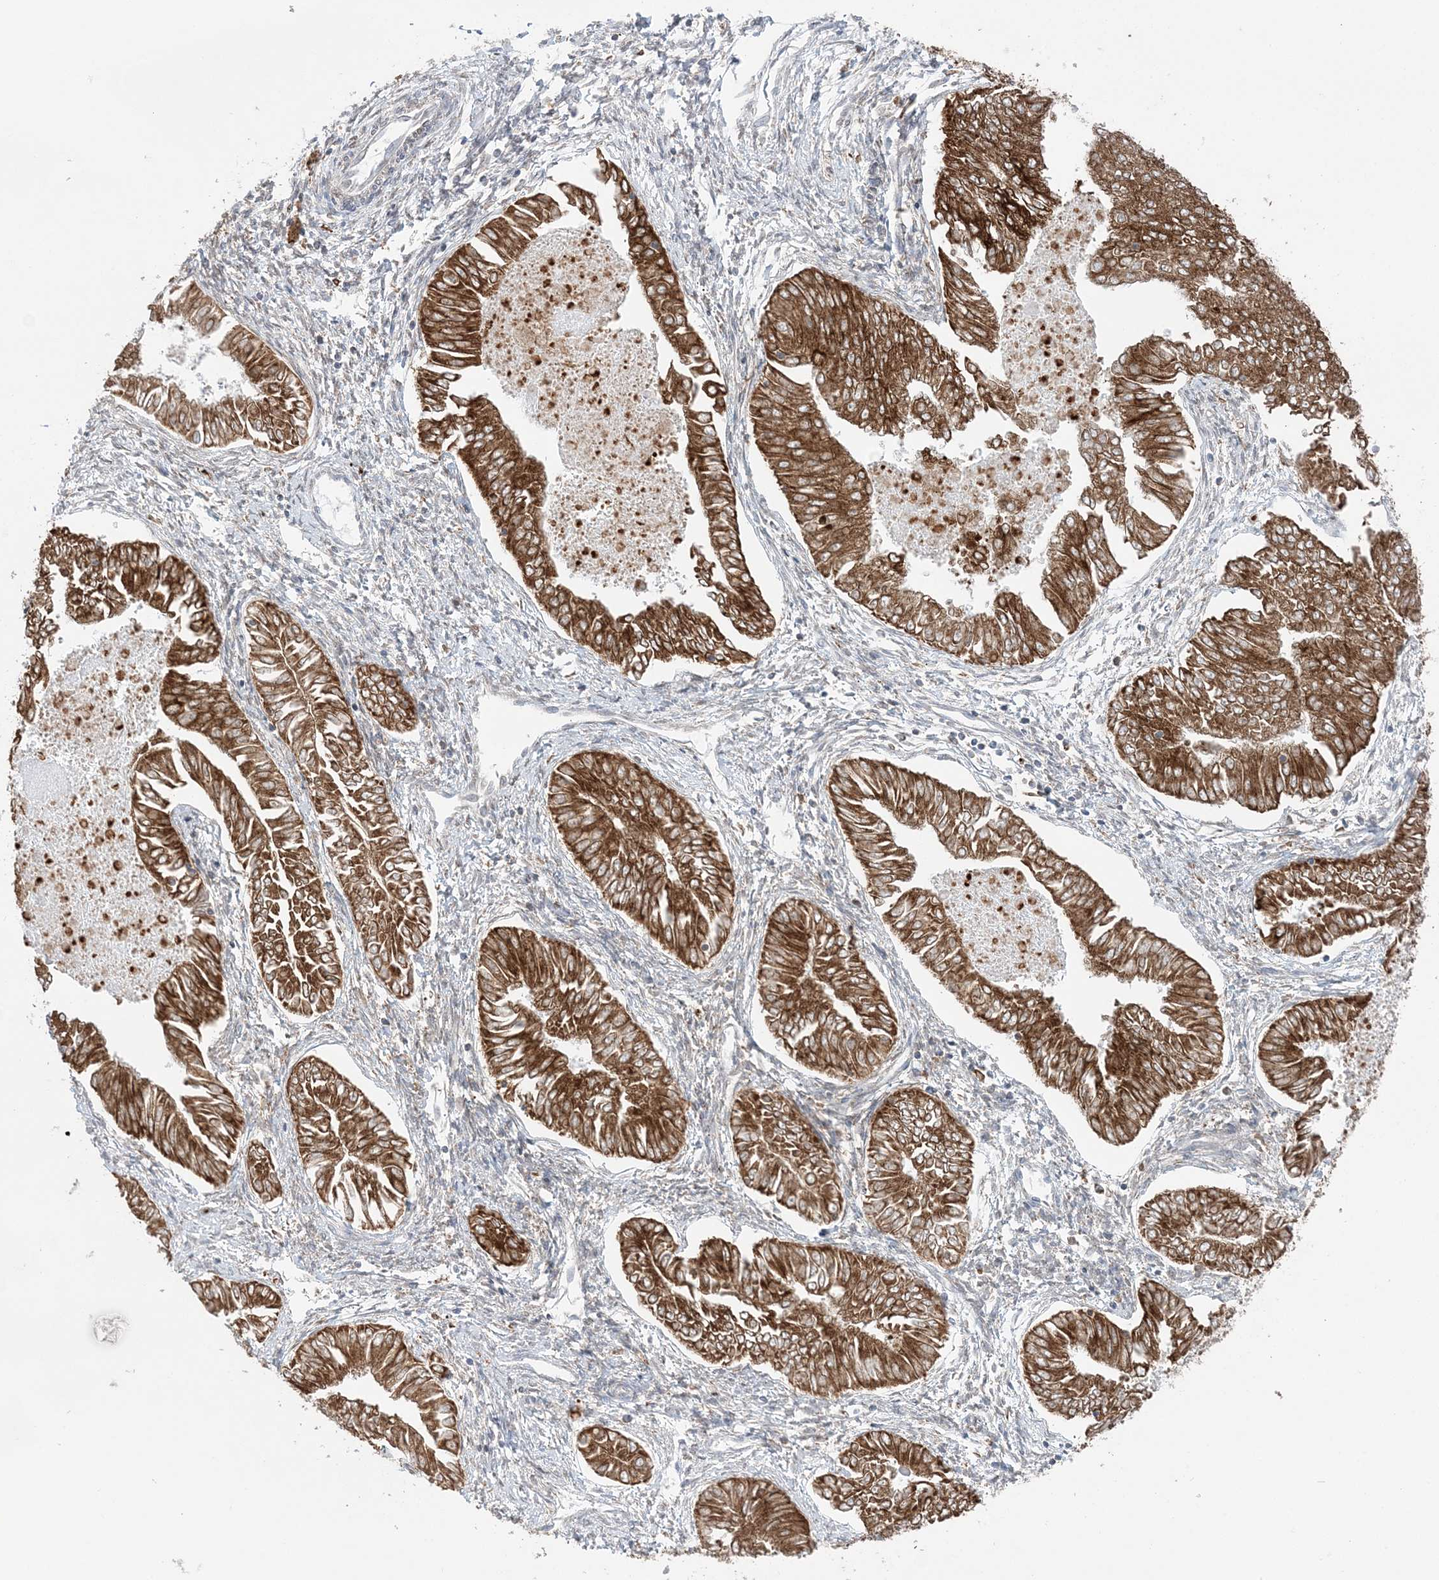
{"staining": {"intensity": "strong", "quantity": ">75%", "location": "cytoplasmic/membranous"}, "tissue": "endometrial cancer", "cell_type": "Tumor cells", "image_type": "cancer", "snomed": [{"axis": "morphology", "description": "Adenocarcinoma, NOS"}, {"axis": "topography", "description": "Endometrium"}], "caption": "A histopathology image of endometrial cancer stained for a protein displays strong cytoplasmic/membranous brown staining in tumor cells.", "gene": "TMED10", "patient": {"sex": "female", "age": 53}}